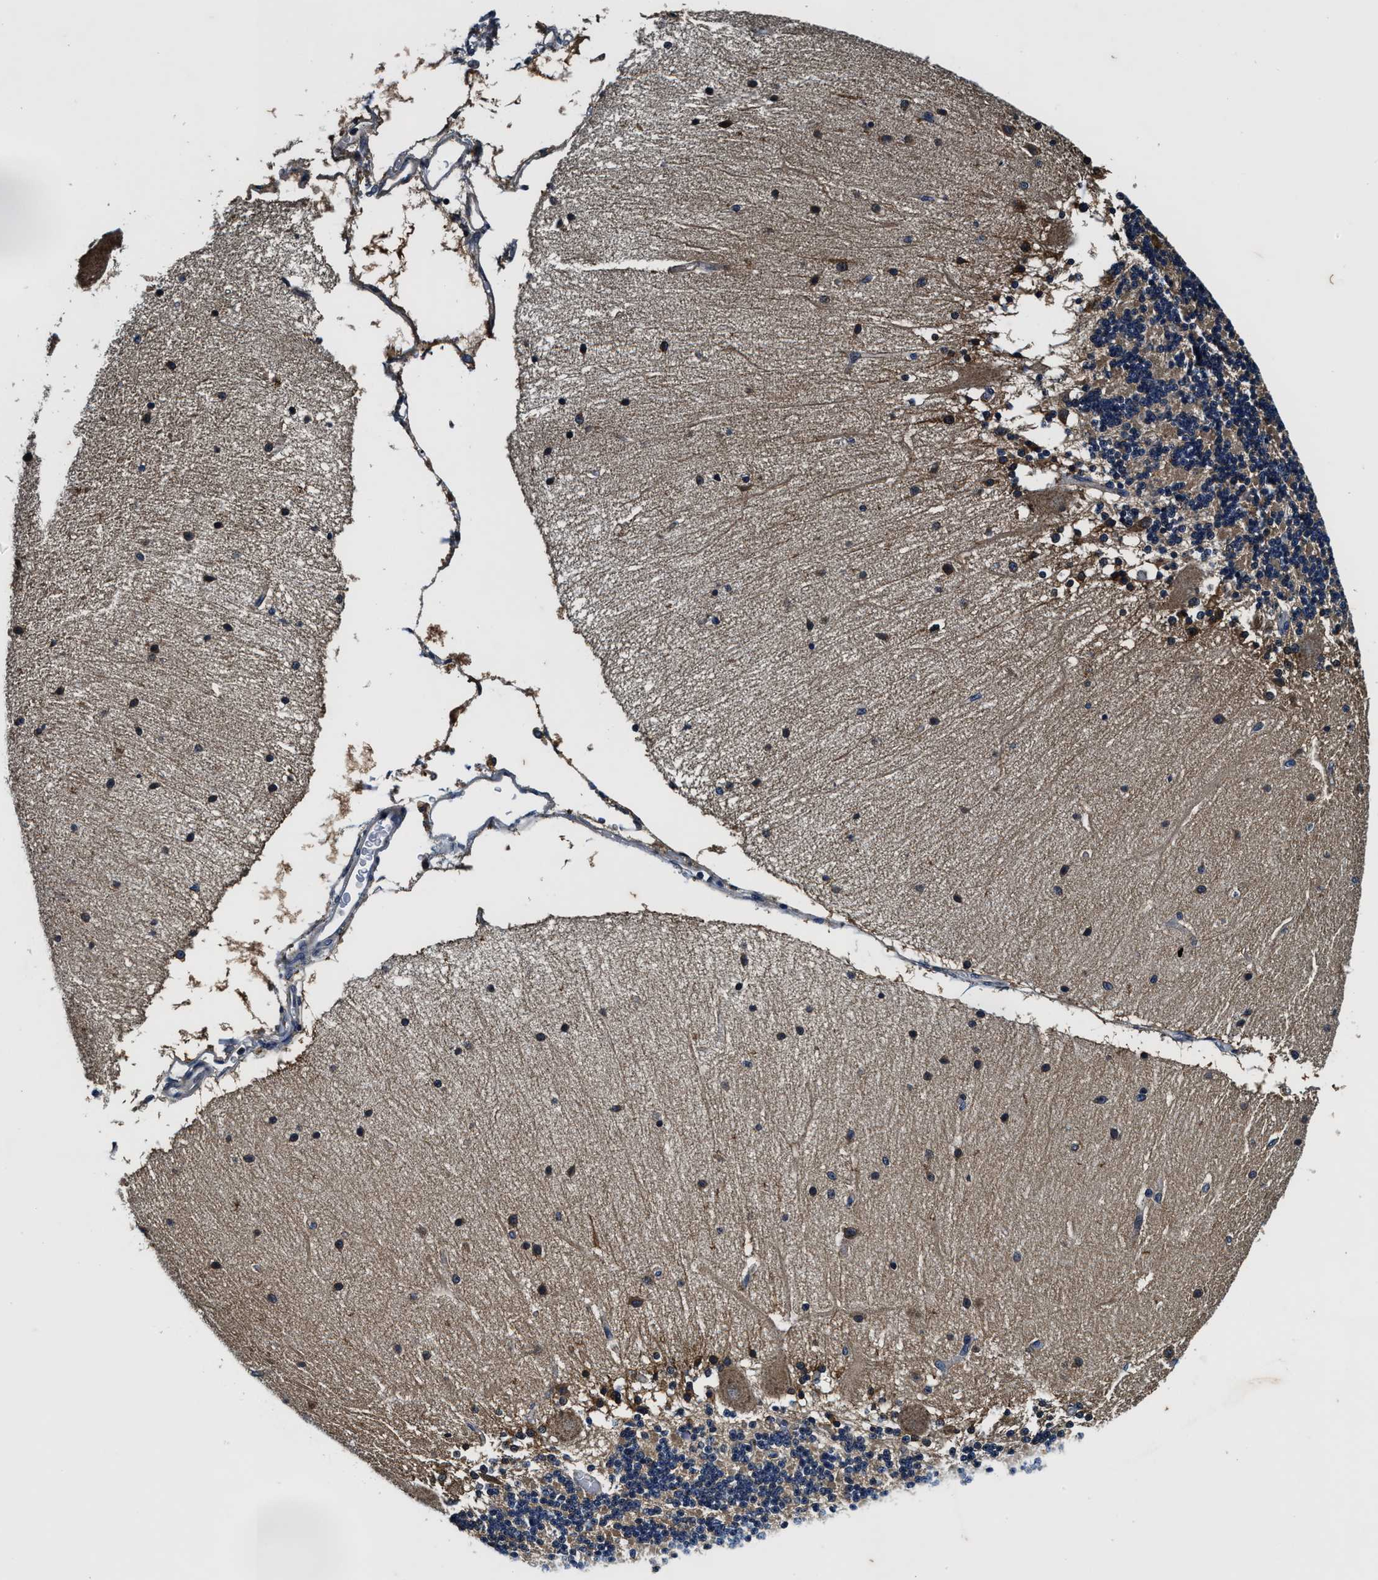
{"staining": {"intensity": "moderate", "quantity": ">75%", "location": "cytoplasmic/membranous"}, "tissue": "cerebellum", "cell_type": "Cells in granular layer", "image_type": "normal", "snomed": [{"axis": "morphology", "description": "Normal tissue, NOS"}, {"axis": "topography", "description": "Cerebellum"}], "caption": "A brown stain highlights moderate cytoplasmic/membranous staining of a protein in cells in granular layer of benign cerebellum. The staining was performed using DAB (3,3'-diaminobenzidine) to visualize the protein expression in brown, while the nuclei were stained in blue with hematoxylin (Magnification: 20x).", "gene": "PI4KB", "patient": {"sex": "female", "age": 54}}